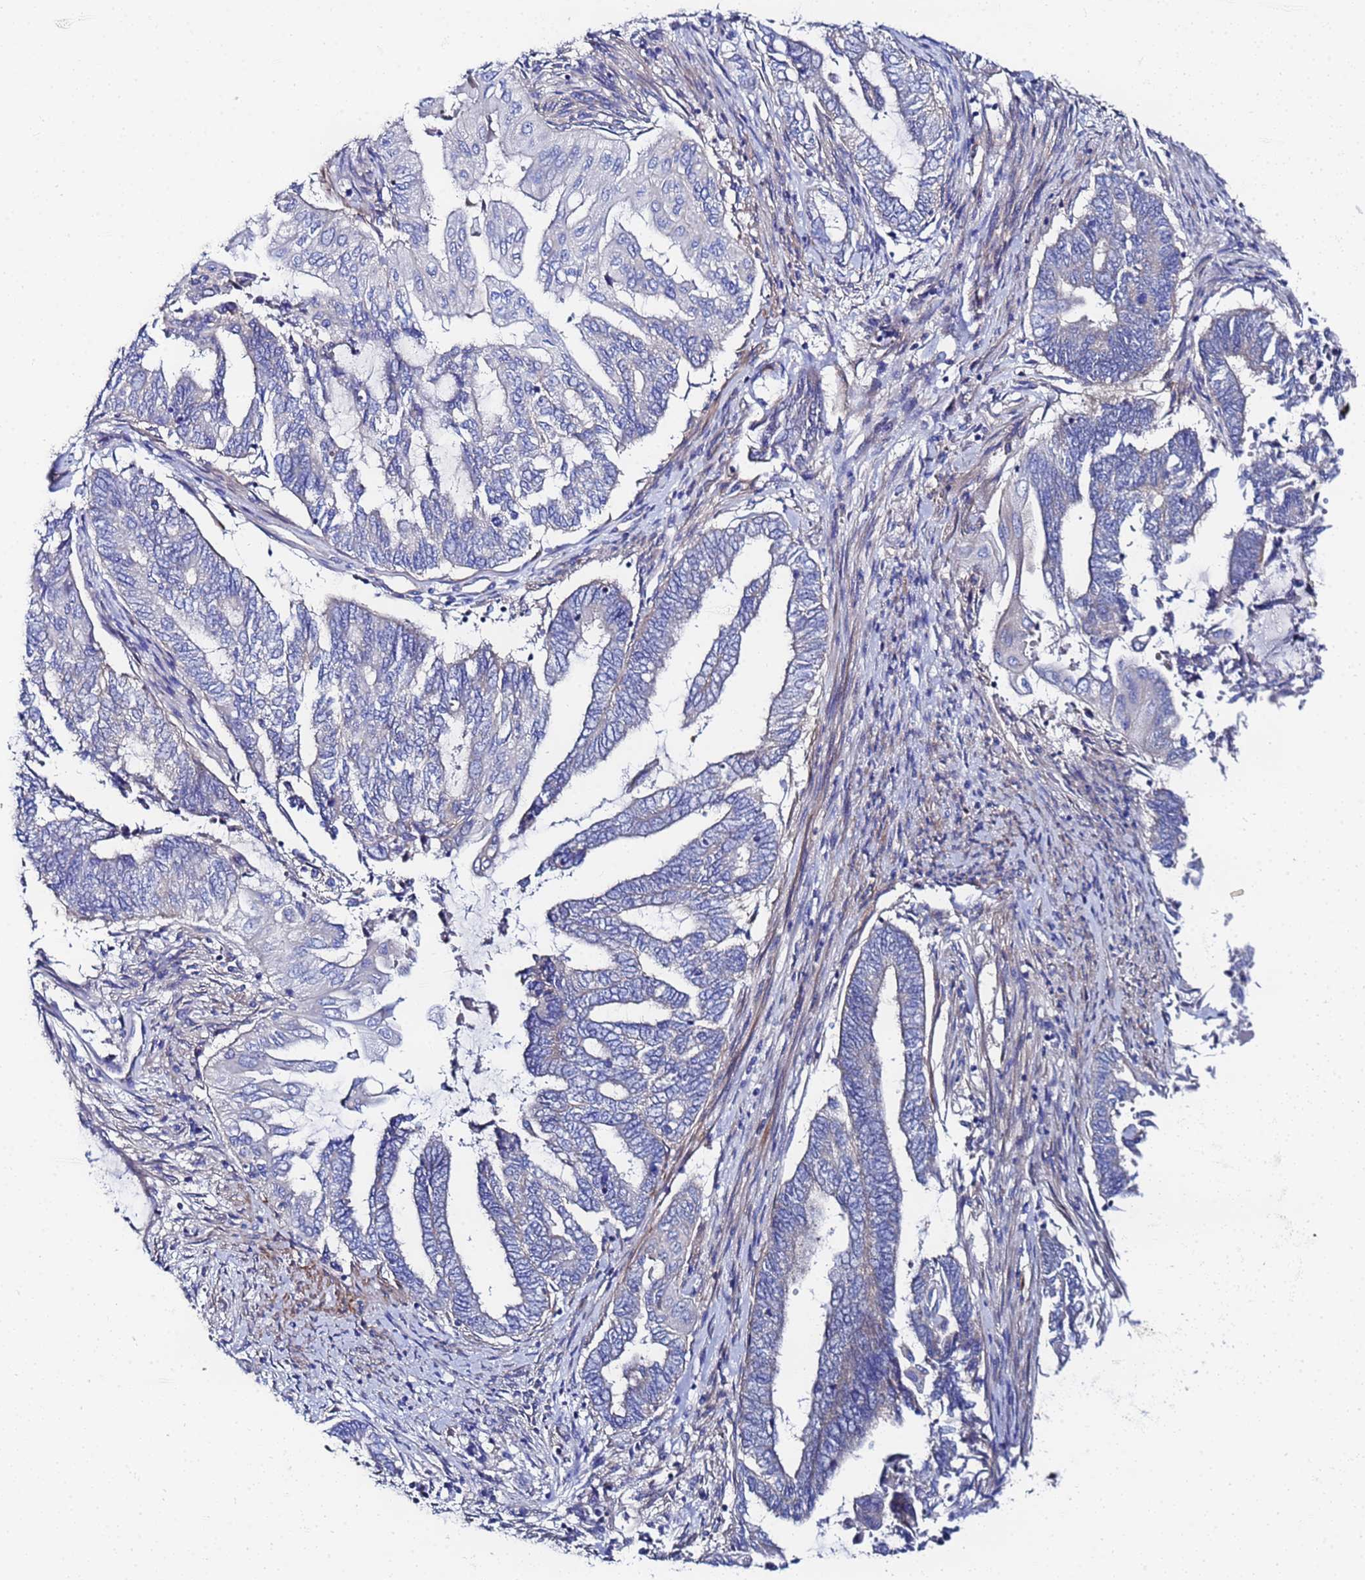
{"staining": {"intensity": "negative", "quantity": "none", "location": "none"}, "tissue": "endometrial cancer", "cell_type": "Tumor cells", "image_type": "cancer", "snomed": [{"axis": "morphology", "description": "Adenocarcinoma, NOS"}, {"axis": "topography", "description": "Uterus"}, {"axis": "topography", "description": "Endometrium"}], "caption": "Tumor cells are negative for brown protein staining in endometrial cancer (adenocarcinoma). (DAB immunohistochemistry, high magnification).", "gene": "FAHD2A", "patient": {"sex": "female", "age": 70}}